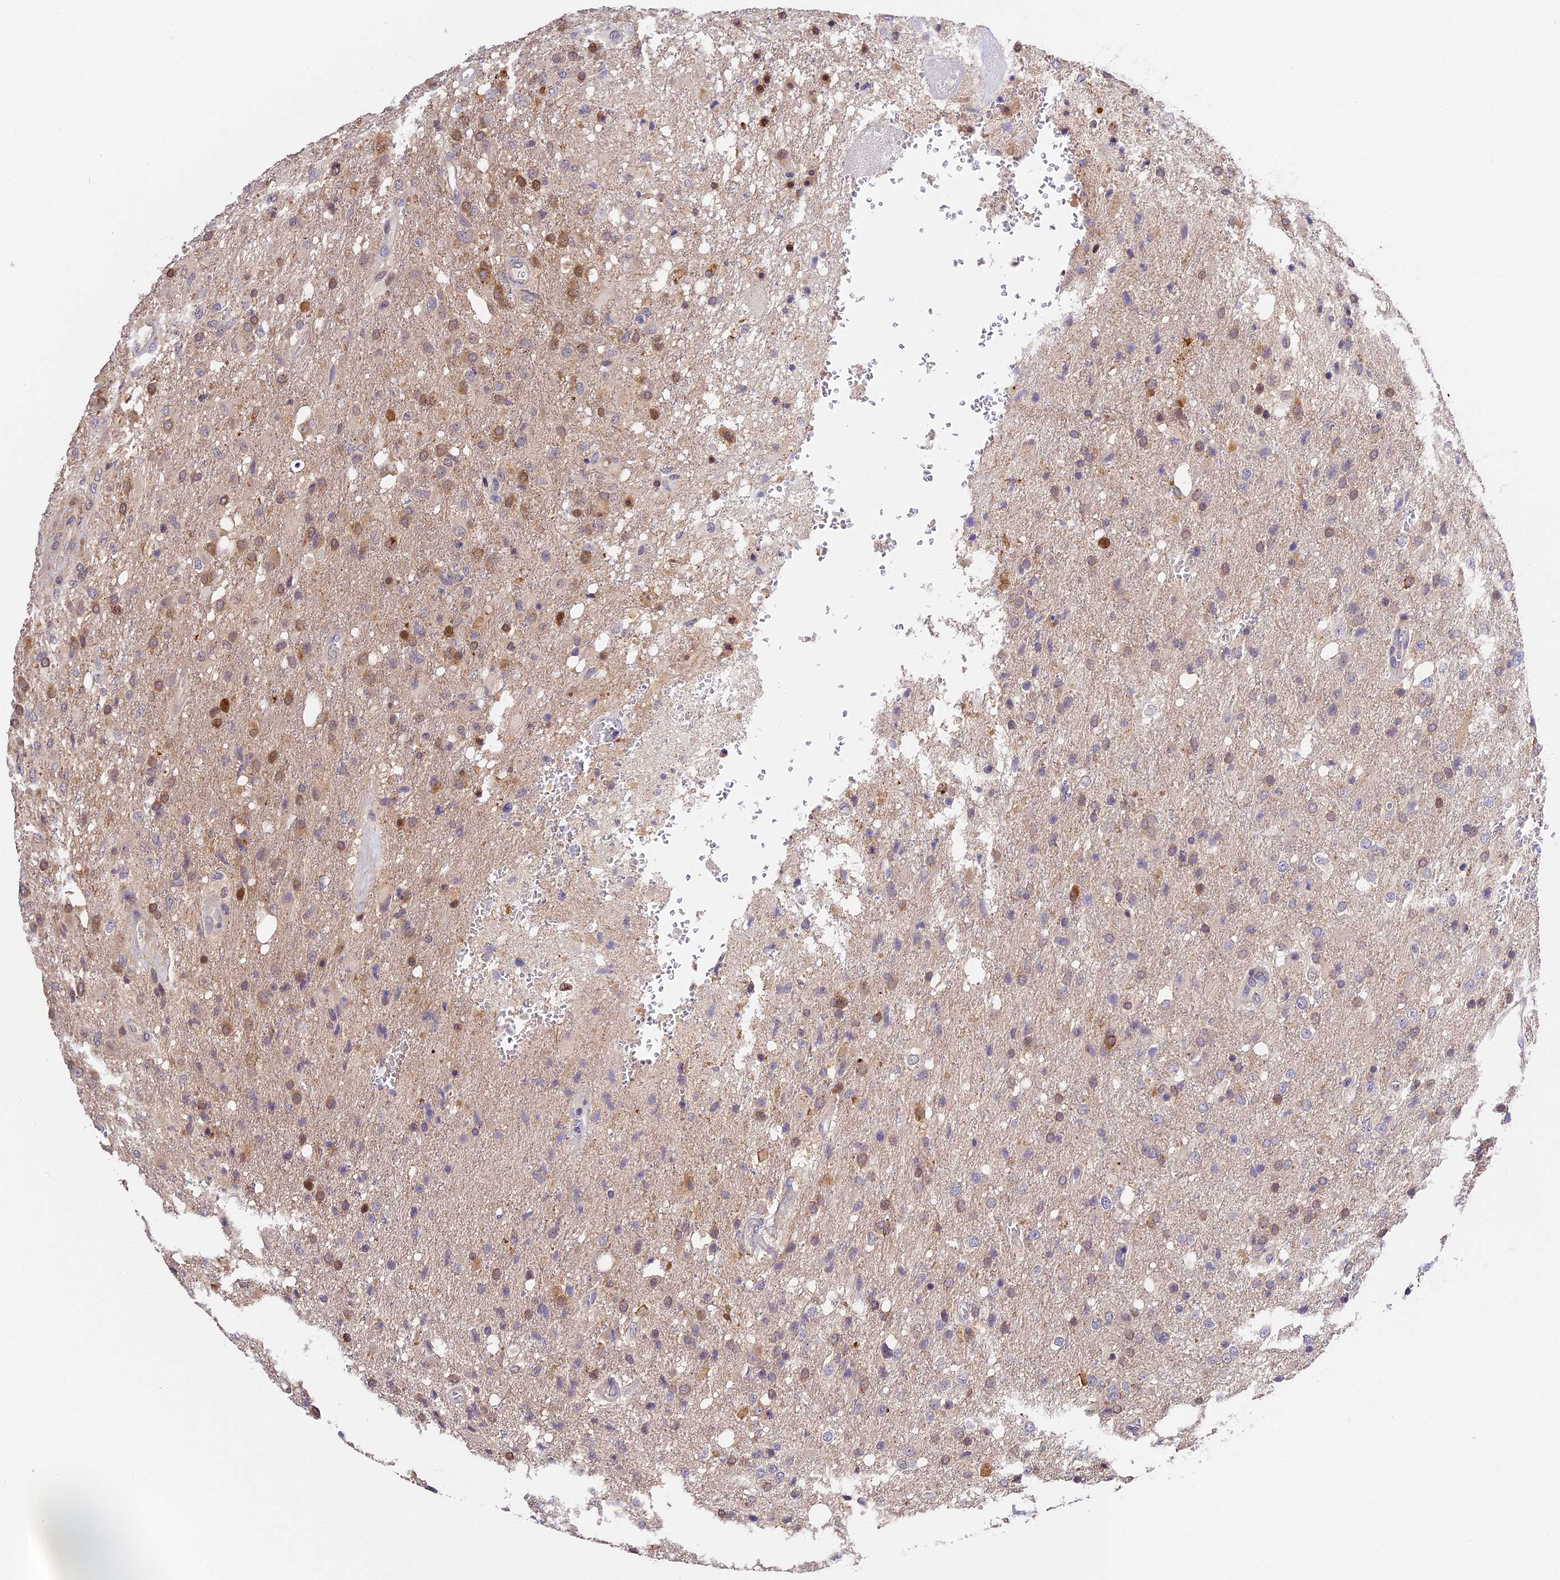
{"staining": {"intensity": "moderate", "quantity": "<25%", "location": "cytoplasmic/membranous"}, "tissue": "glioma", "cell_type": "Tumor cells", "image_type": "cancer", "snomed": [{"axis": "morphology", "description": "Glioma, malignant, High grade"}, {"axis": "topography", "description": "Brain"}], "caption": "Glioma stained with a brown dye shows moderate cytoplasmic/membranous positive expression in approximately <25% of tumor cells.", "gene": "BSCL2", "patient": {"sex": "female", "age": 74}}